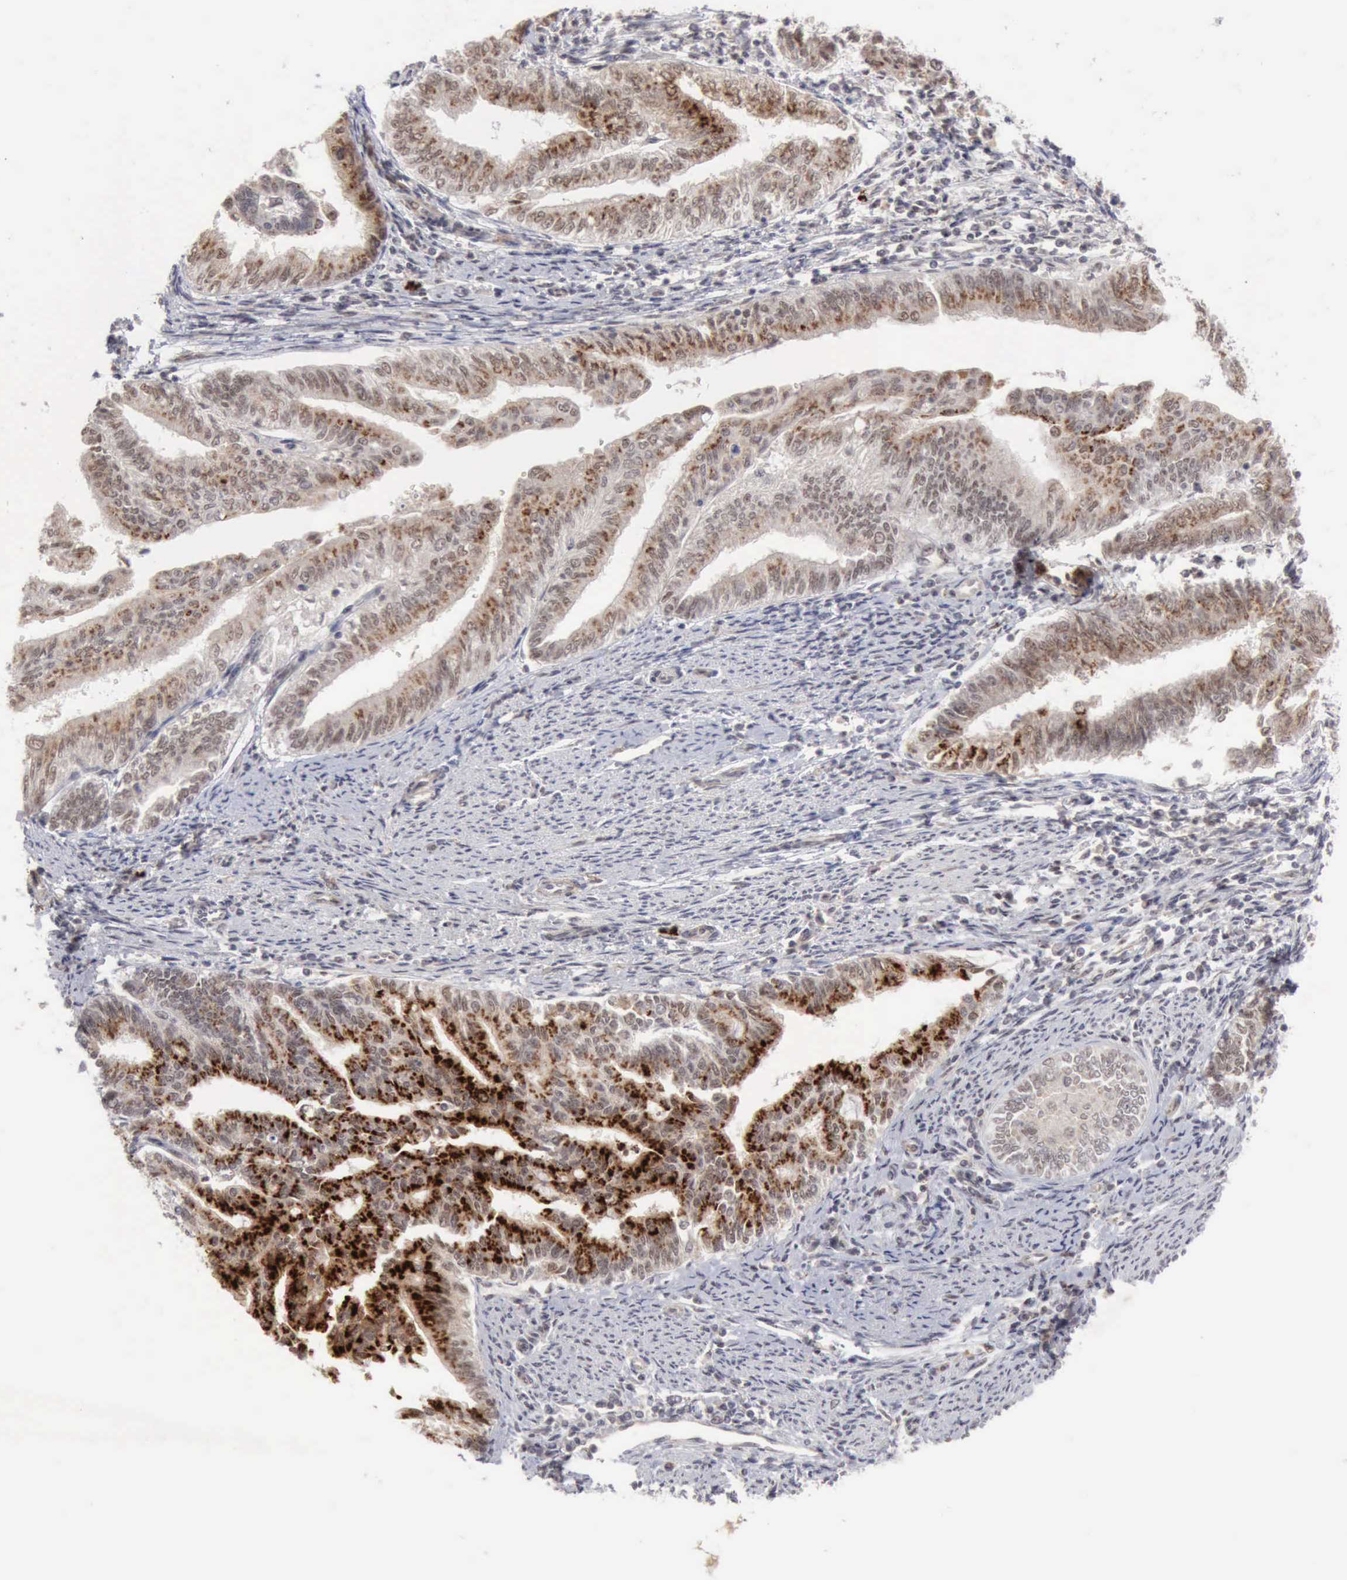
{"staining": {"intensity": "weak", "quantity": "25%-75%", "location": "cytoplasmic/membranous"}, "tissue": "endometrial cancer", "cell_type": "Tumor cells", "image_type": "cancer", "snomed": [{"axis": "morphology", "description": "Adenocarcinoma, NOS"}, {"axis": "topography", "description": "Endometrium"}], "caption": "Immunohistochemical staining of endometrial cancer (adenocarcinoma) exhibits weak cytoplasmic/membranous protein expression in about 25%-75% of tumor cells.", "gene": "CDKN2A", "patient": {"sex": "female", "age": 66}}